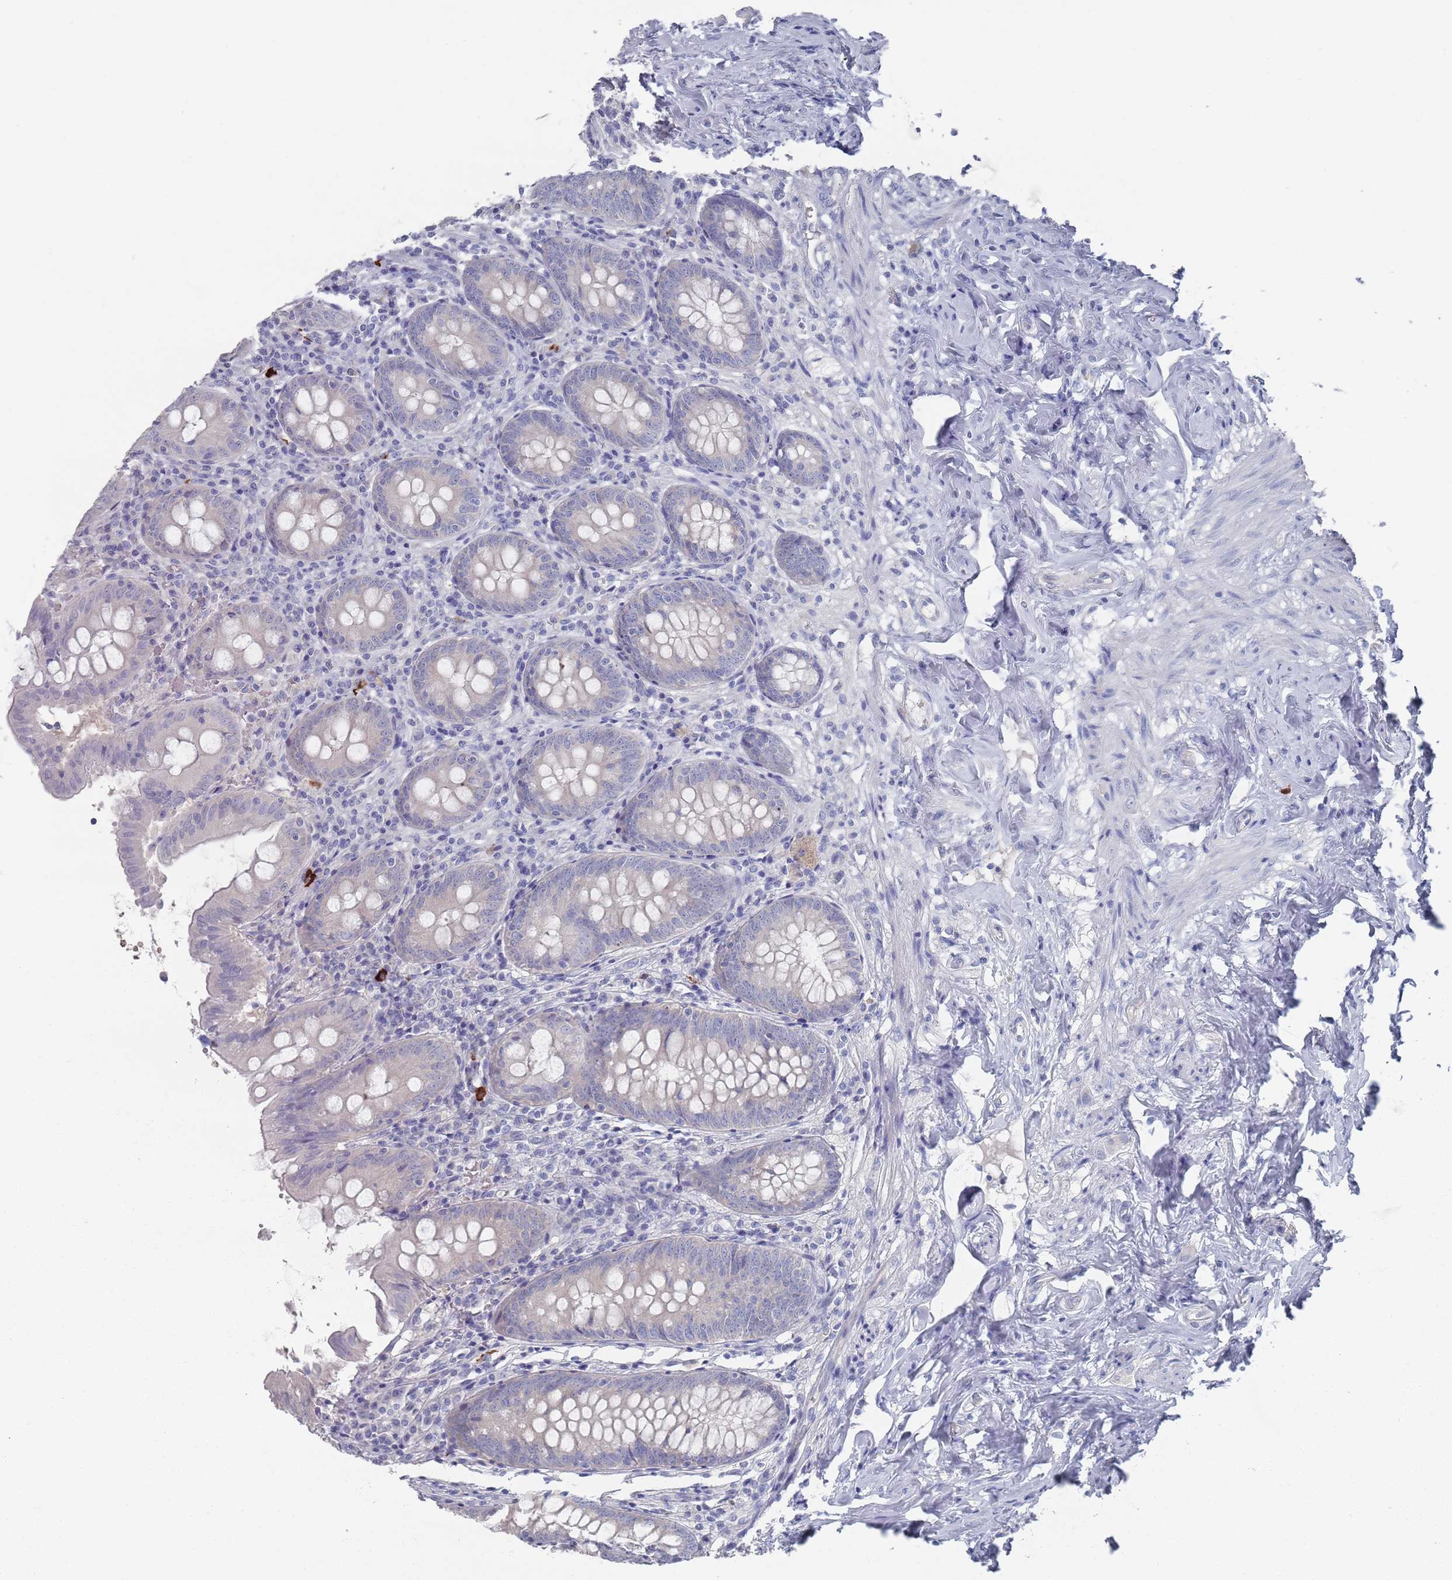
{"staining": {"intensity": "negative", "quantity": "none", "location": "none"}, "tissue": "appendix", "cell_type": "Glandular cells", "image_type": "normal", "snomed": [{"axis": "morphology", "description": "Normal tissue, NOS"}, {"axis": "topography", "description": "Appendix"}], "caption": "Histopathology image shows no protein staining in glandular cells of unremarkable appendix. (Immunohistochemistry (ihc), brightfield microscopy, high magnification).", "gene": "TMCO3", "patient": {"sex": "female", "age": 54}}